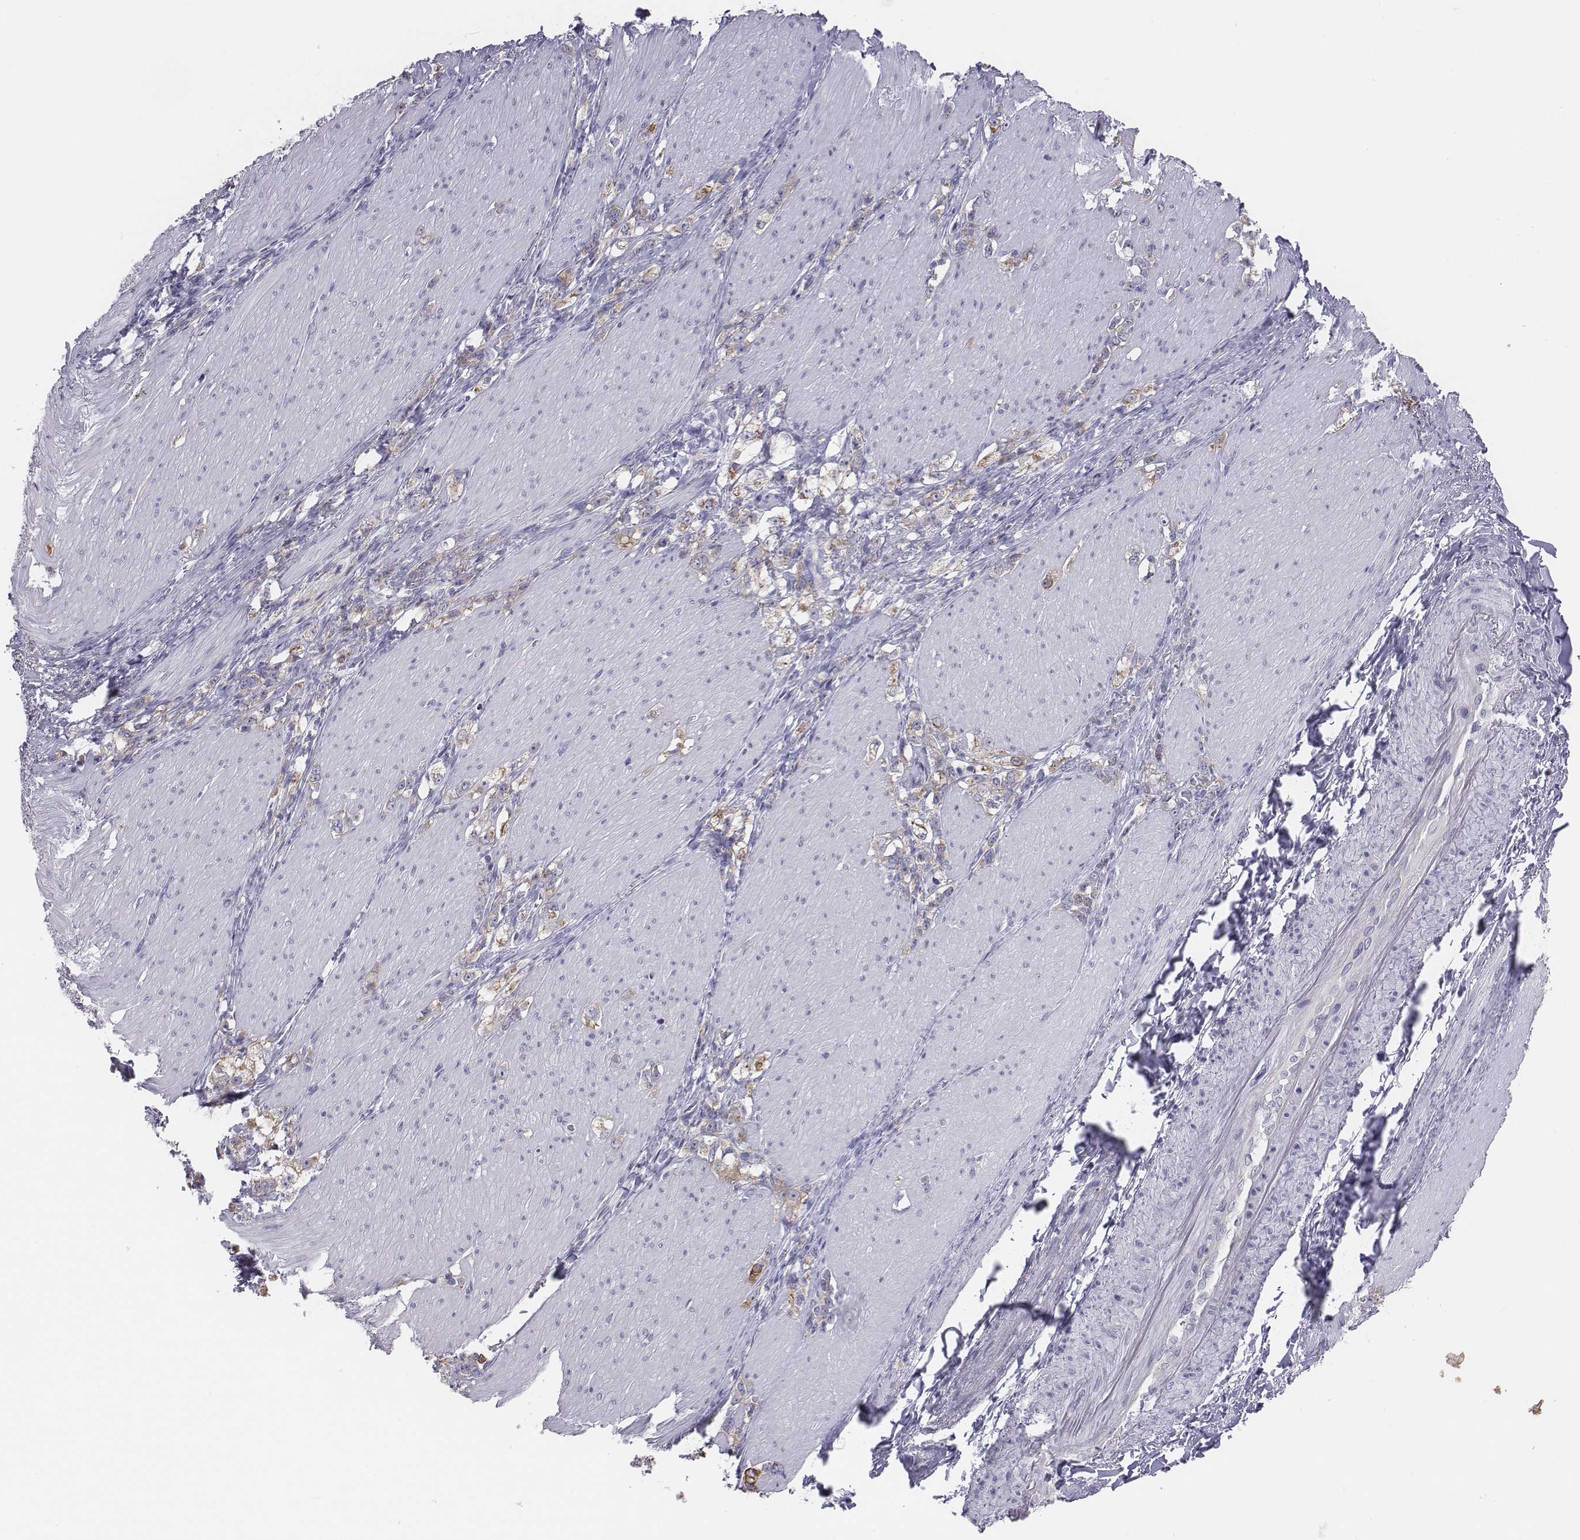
{"staining": {"intensity": "moderate", "quantity": "<25%", "location": "cytoplasmic/membranous"}, "tissue": "stomach cancer", "cell_type": "Tumor cells", "image_type": "cancer", "snomed": [{"axis": "morphology", "description": "Adenocarcinoma, NOS"}, {"axis": "topography", "description": "Stomach, lower"}], "caption": "IHC (DAB) staining of human adenocarcinoma (stomach) displays moderate cytoplasmic/membranous protein positivity in approximately <25% of tumor cells. Nuclei are stained in blue.", "gene": "CHST14", "patient": {"sex": "male", "age": 88}}